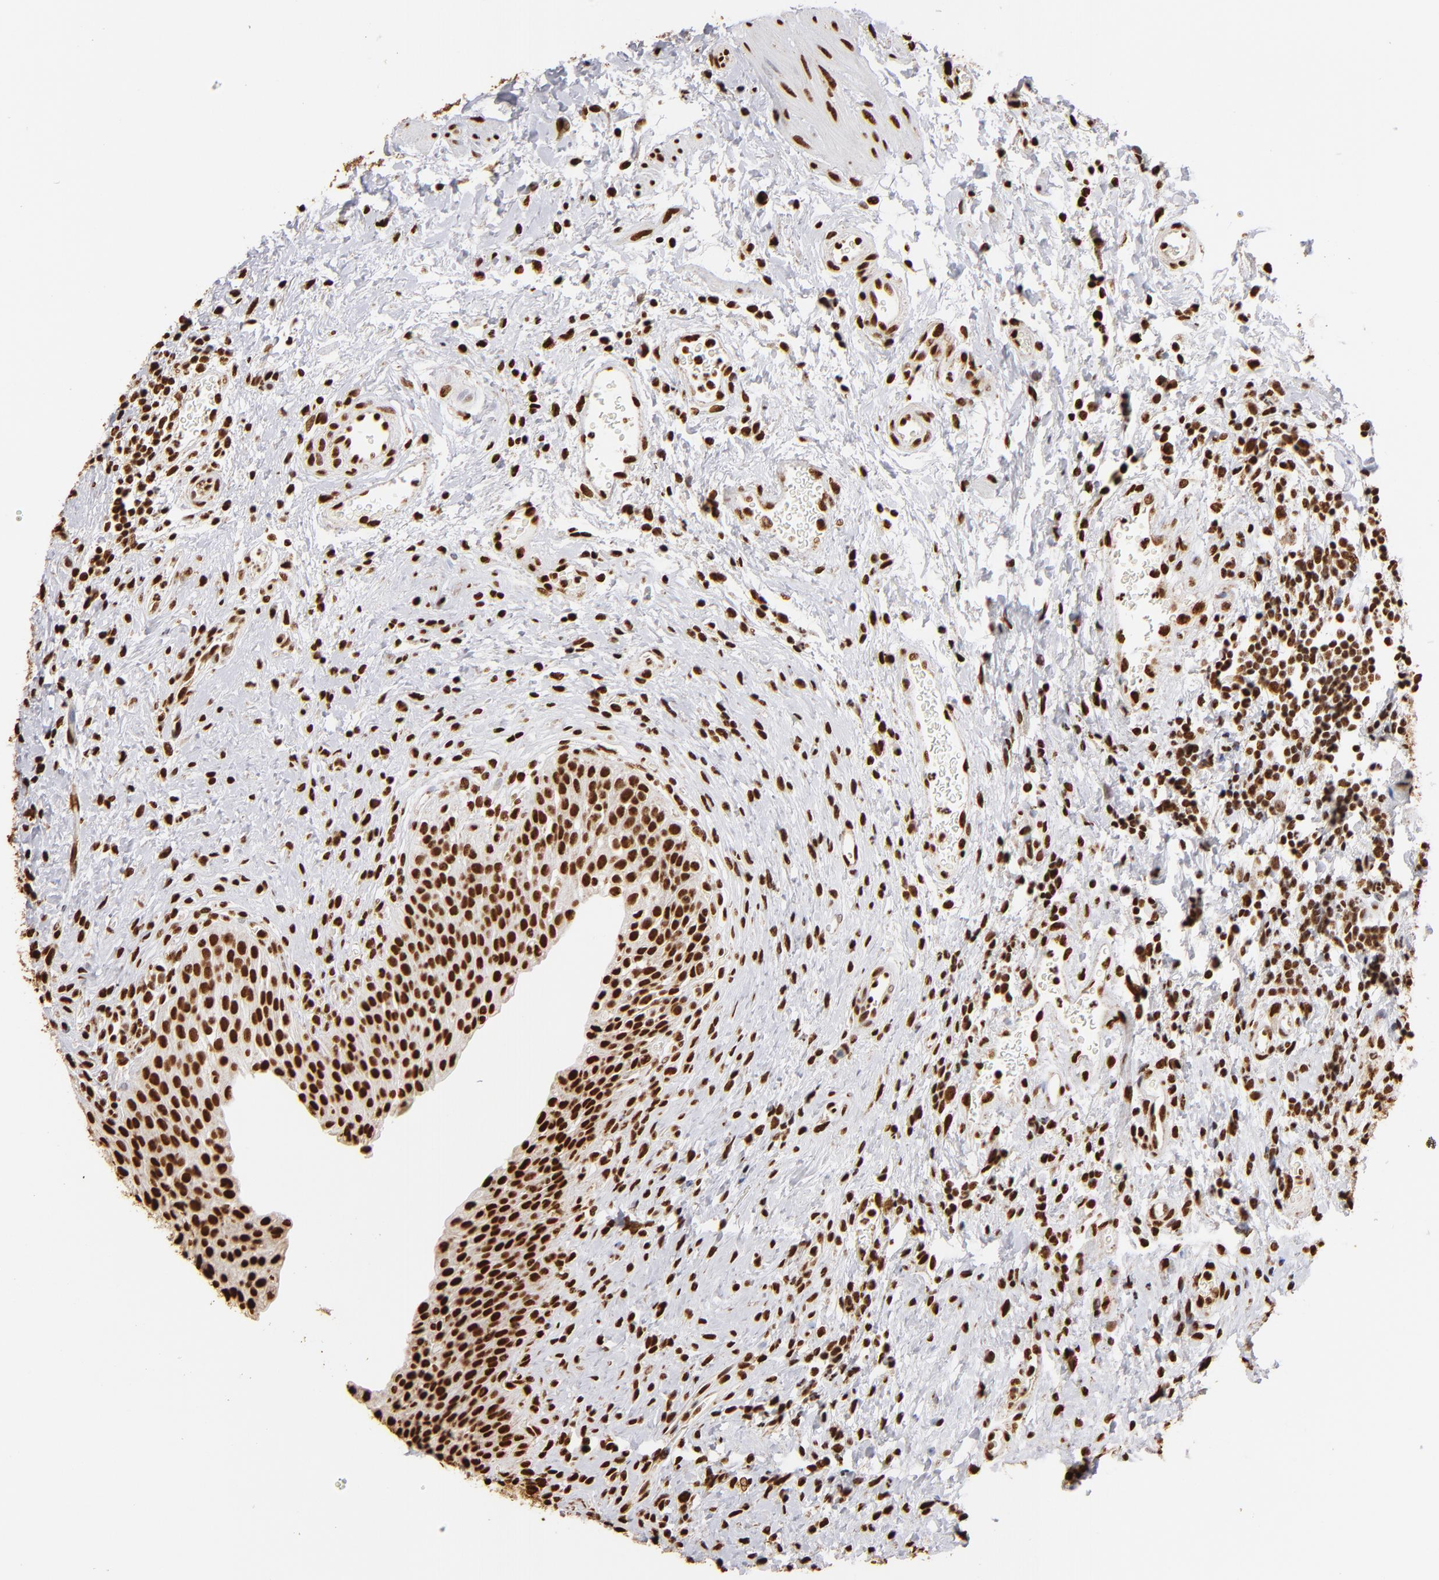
{"staining": {"intensity": "strong", "quantity": ">75%", "location": "nuclear"}, "tissue": "urinary bladder", "cell_type": "Urothelial cells", "image_type": "normal", "snomed": [{"axis": "morphology", "description": "Normal tissue, NOS"}, {"axis": "topography", "description": "Urinary bladder"}], "caption": "An IHC photomicrograph of unremarkable tissue is shown. Protein staining in brown labels strong nuclear positivity in urinary bladder within urothelial cells.", "gene": "ILF3", "patient": {"sex": "male", "age": 51}}